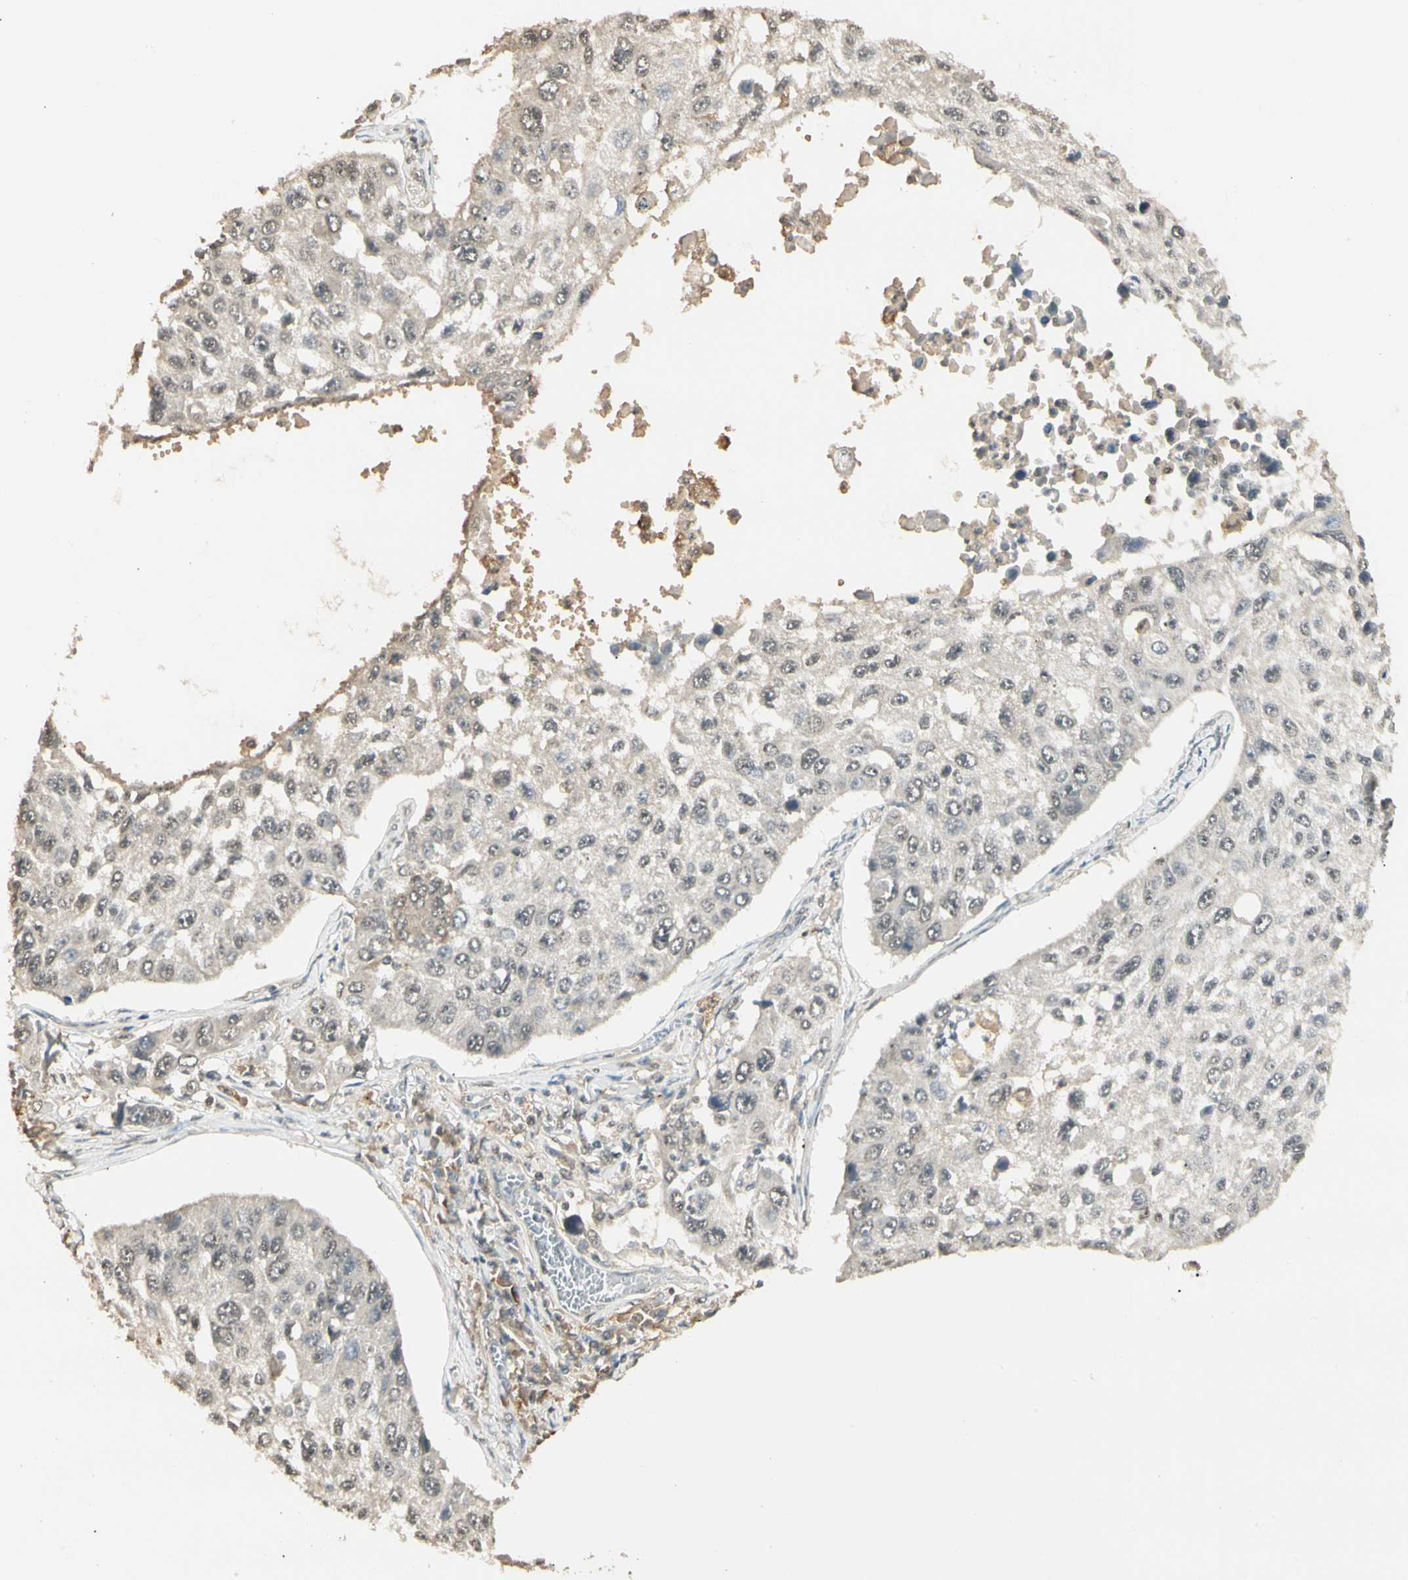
{"staining": {"intensity": "weak", "quantity": "25%-75%", "location": "cytoplasmic/membranous"}, "tissue": "lung cancer", "cell_type": "Tumor cells", "image_type": "cancer", "snomed": [{"axis": "morphology", "description": "Squamous cell carcinoma, NOS"}, {"axis": "topography", "description": "Lung"}], "caption": "Brown immunohistochemical staining in human lung cancer exhibits weak cytoplasmic/membranous expression in about 25%-75% of tumor cells. Nuclei are stained in blue.", "gene": "SGCA", "patient": {"sex": "male", "age": 71}}